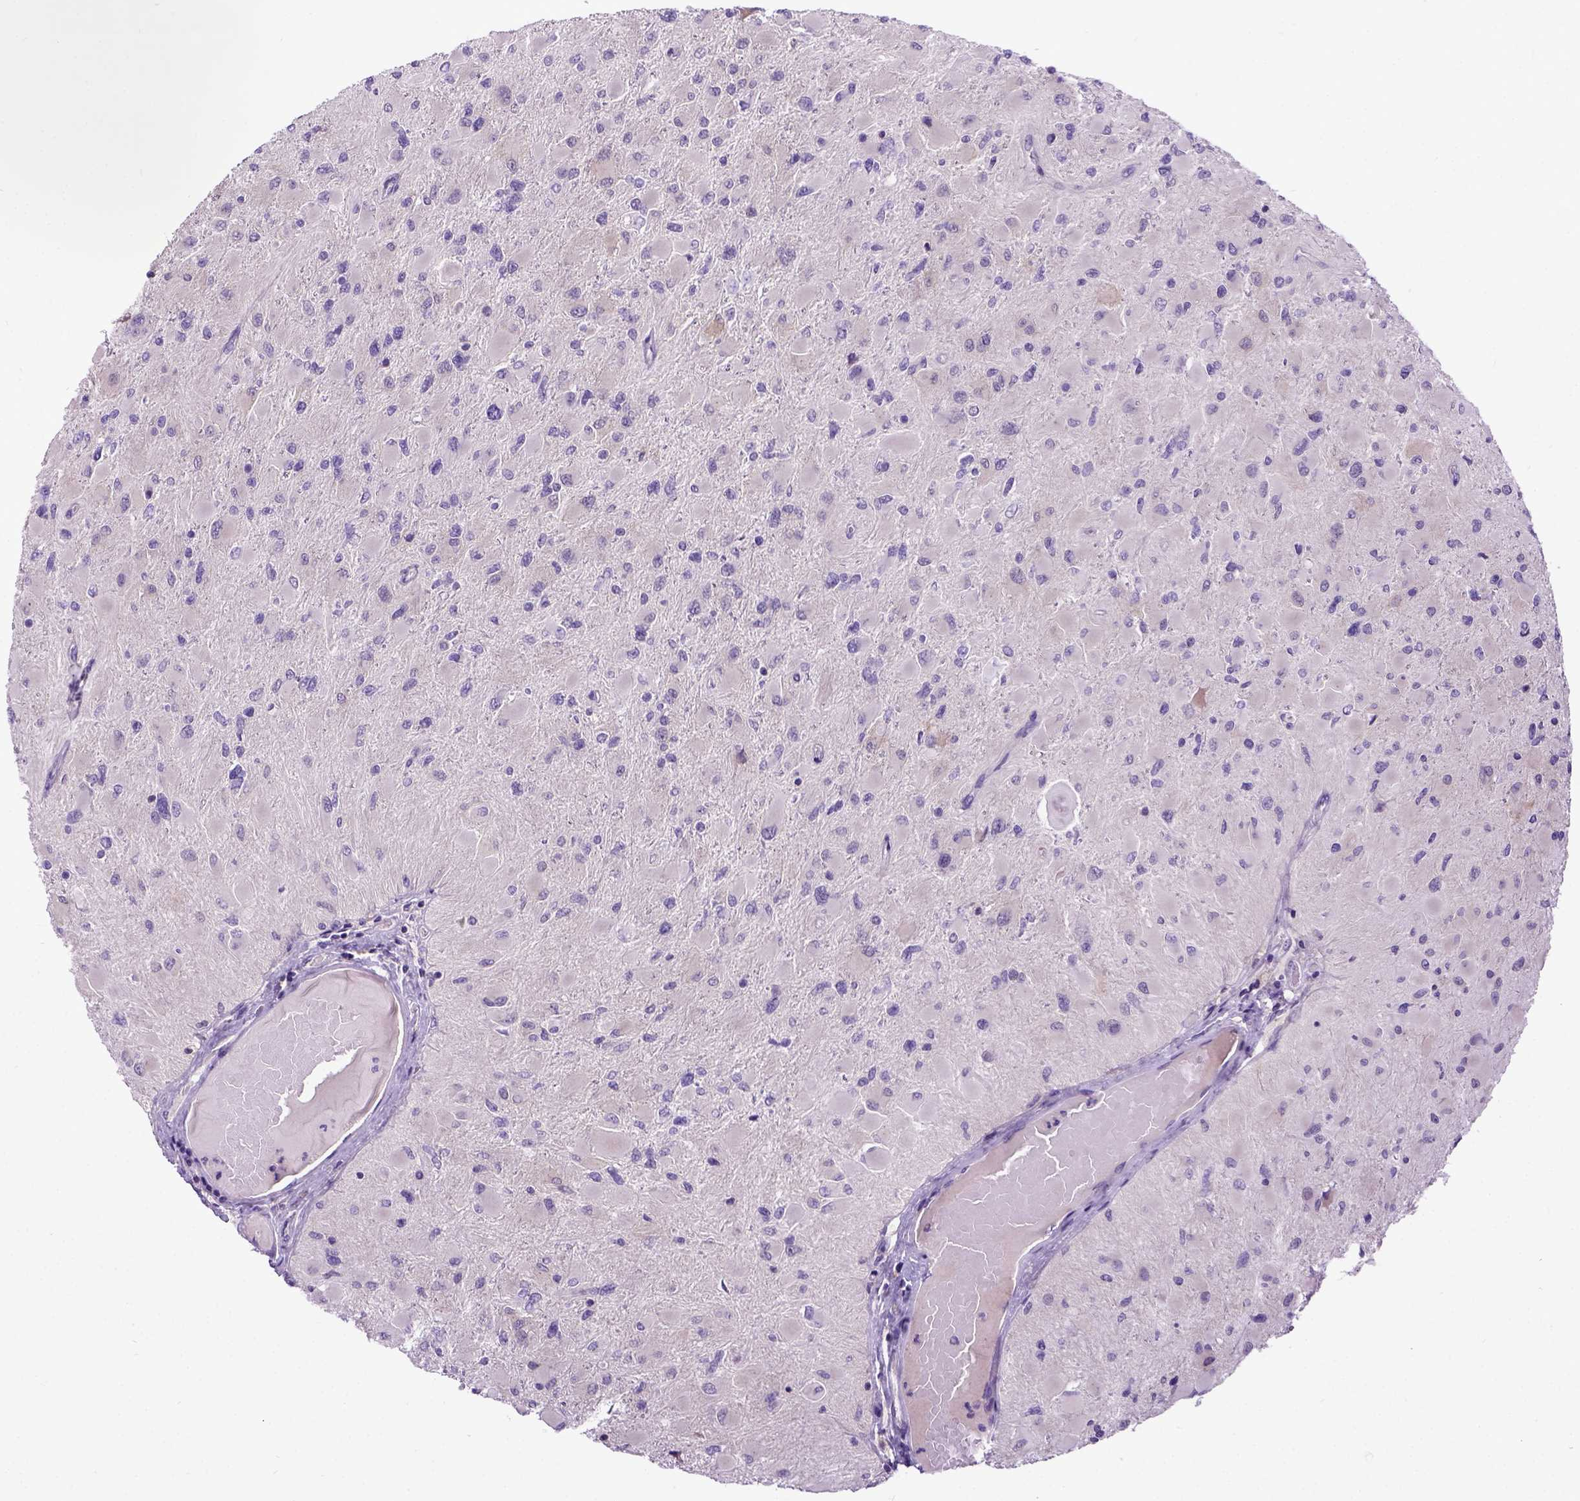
{"staining": {"intensity": "negative", "quantity": "none", "location": "none"}, "tissue": "glioma", "cell_type": "Tumor cells", "image_type": "cancer", "snomed": [{"axis": "morphology", "description": "Glioma, malignant, High grade"}, {"axis": "topography", "description": "Cerebral cortex"}], "caption": "High-grade glioma (malignant) was stained to show a protein in brown. There is no significant expression in tumor cells.", "gene": "NEK5", "patient": {"sex": "female", "age": 36}}